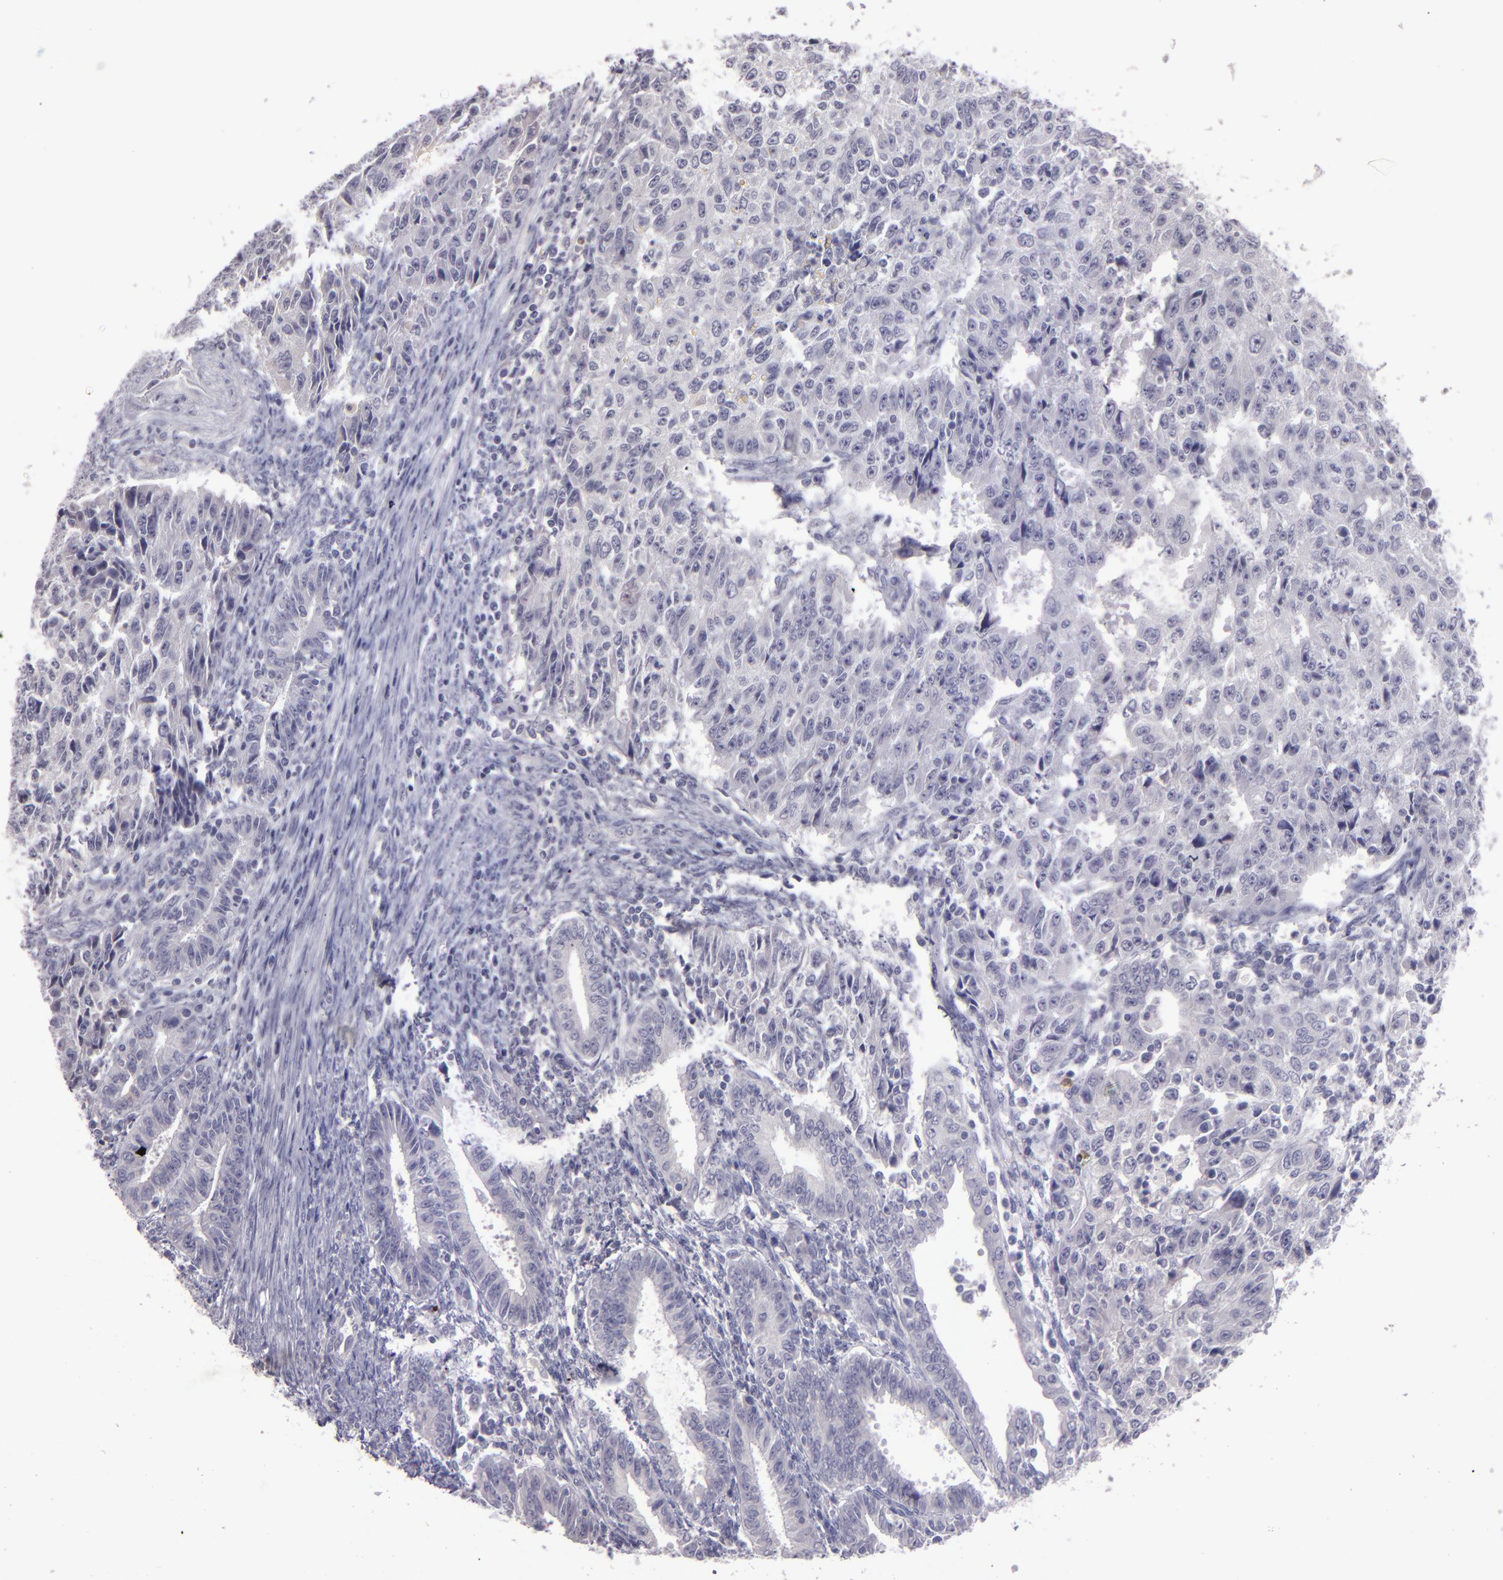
{"staining": {"intensity": "negative", "quantity": "none", "location": "none"}, "tissue": "endometrial cancer", "cell_type": "Tumor cells", "image_type": "cancer", "snomed": [{"axis": "morphology", "description": "Adenocarcinoma, NOS"}, {"axis": "topography", "description": "Endometrium"}], "caption": "Immunohistochemical staining of human adenocarcinoma (endometrial) displays no significant positivity in tumor cells.", "gene": "SNCB", "patient": {"sex": "female", "age": 42}}